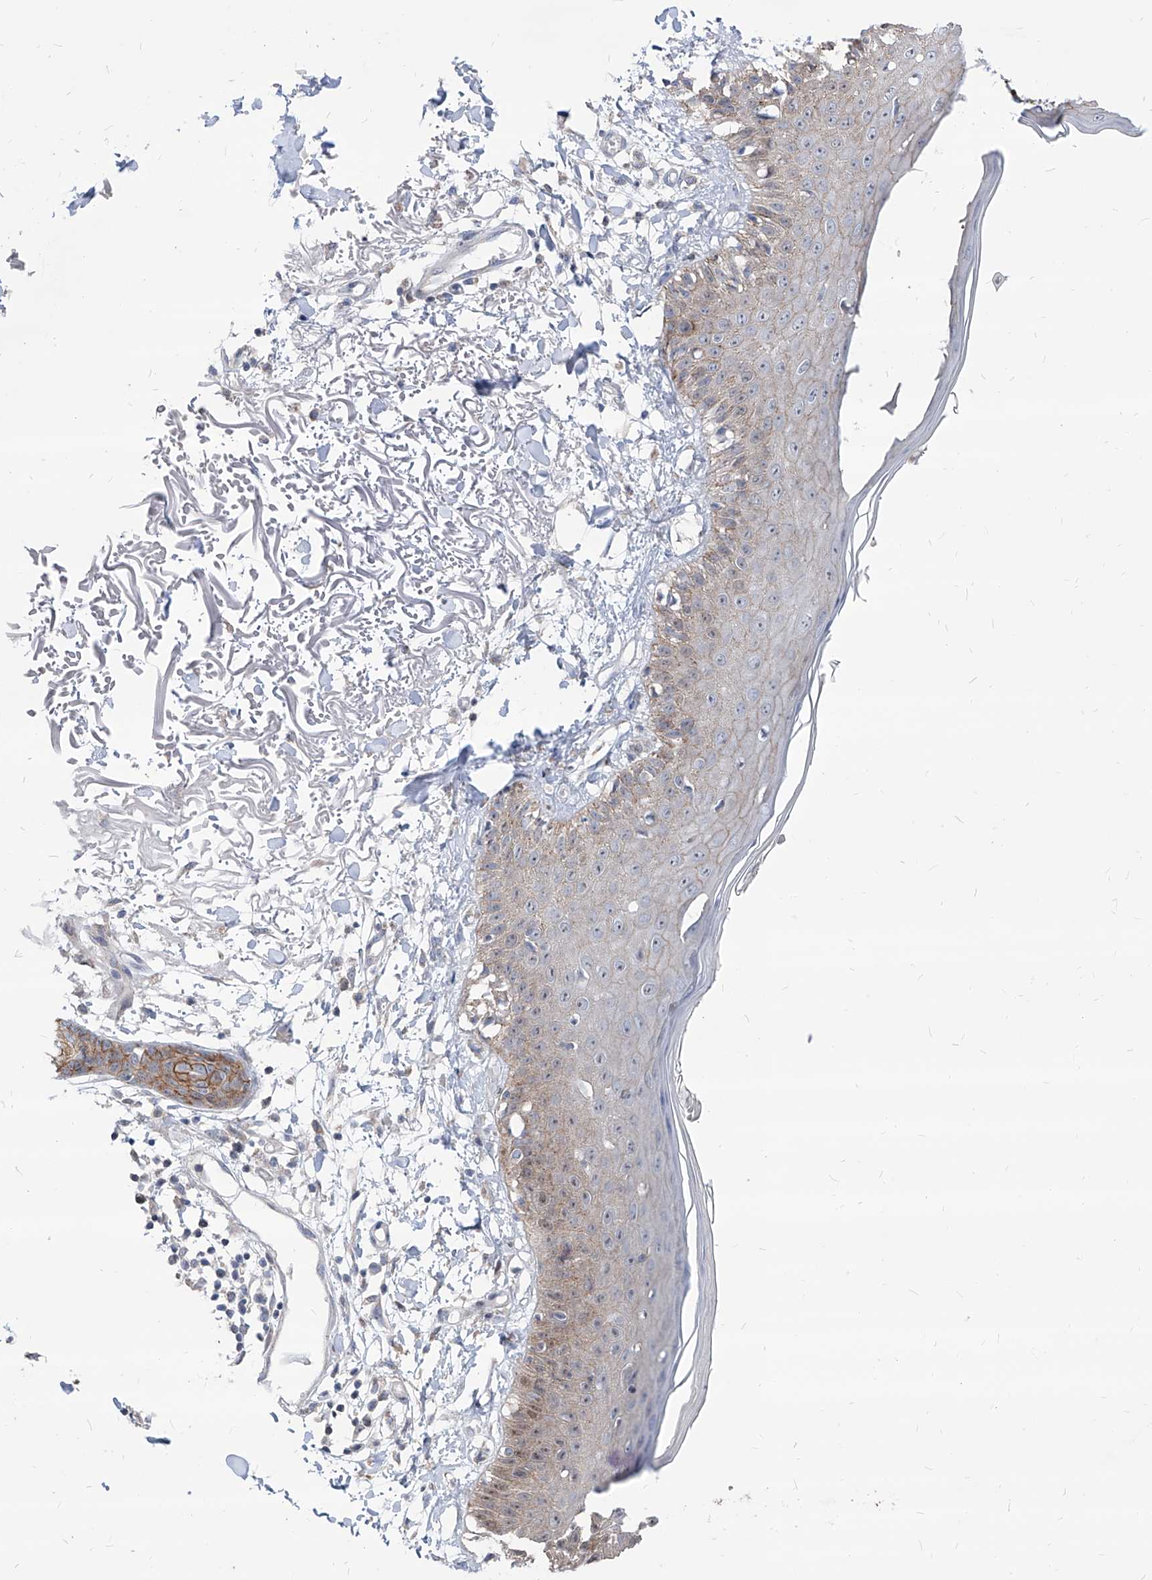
{"staining": {"intensity": "negative", "quantity": "none", "location": "none"}, "tissue": "skin", "cell_type": "Fibroblasts", "image_type": "normal", "snomed": [{"axis": "morphology", "description": "Normal tissue, NOS"}, {"axis": "morphology", "description": "Squamous cell carcinoma, NOS"}, {"axis": "topography", "description": "Skin"}, {"axis": "topography", "description": "Peripheral nerve tissue"}], "caption": "An immunohistochemistry (IHC) image of unremarkable skin is shown. There is no staining in fibroblasts of skin.", "gene": "AGPS", "patient": {"sex": "male", "age": 83}}